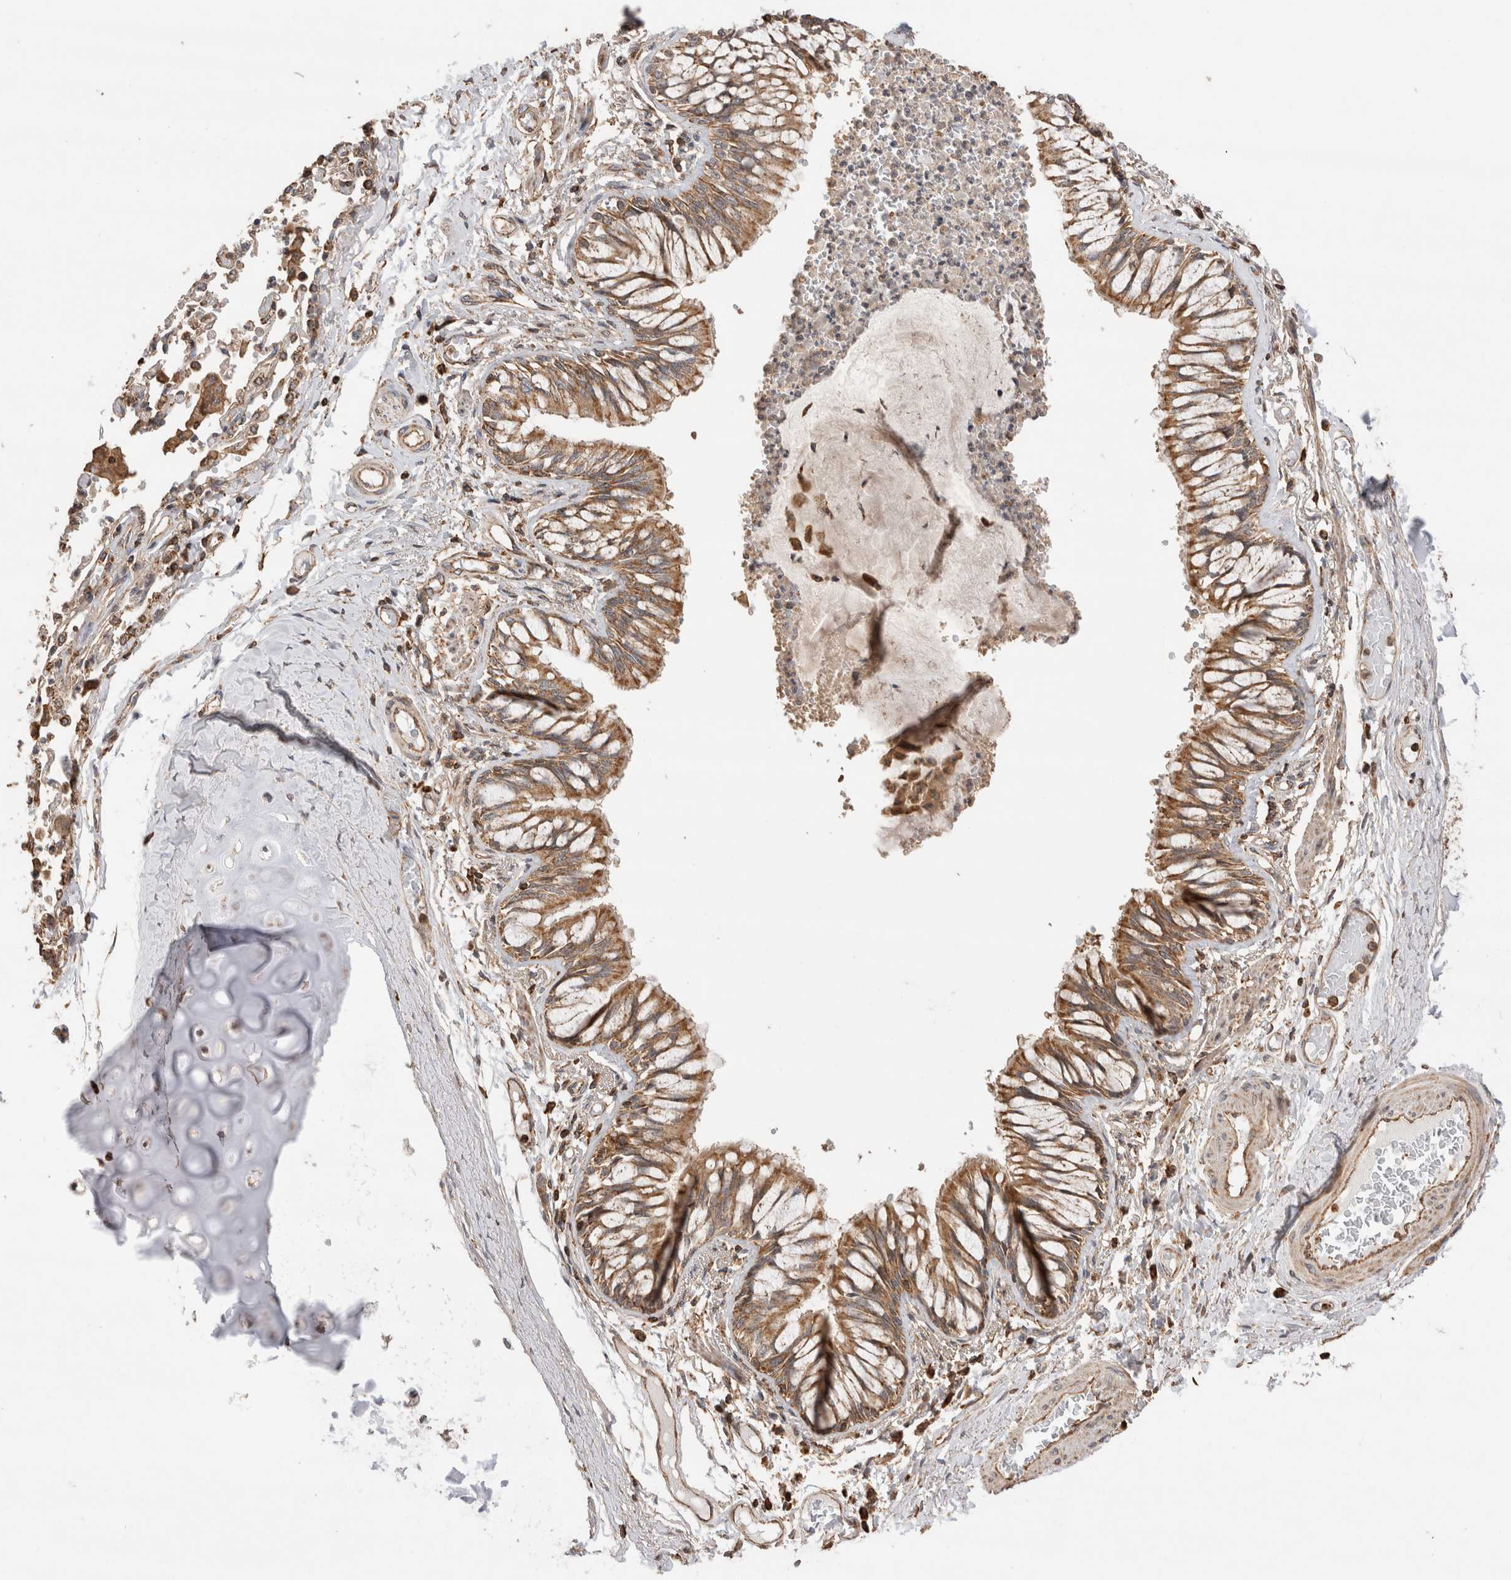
{"staining": {"intensity": "moderate", "quantity": ">75%", "location": "cytoplasmic/membranous"}, "tissue": "bronchus", "cell_type": "Respiratory epithelial cells", "image_type": "normal", "snomed": [{"axis": "morphology", "description": "Normal tissue, NOS"}, {"axis": "topography", "description": "Cartilage tissue"}, {"axis": "topography", "description": "Bronchus"}, {"axis": "topography", "description": "Lung"}], "caption": "A medium amount of moderate cytoplasmic/membranous expression is appreciated in approximately >75% of respiratory epithelial cells in benign bronchus.", "gene": "IMMP2L", "patient": {"sex": "female", "age": 49}}